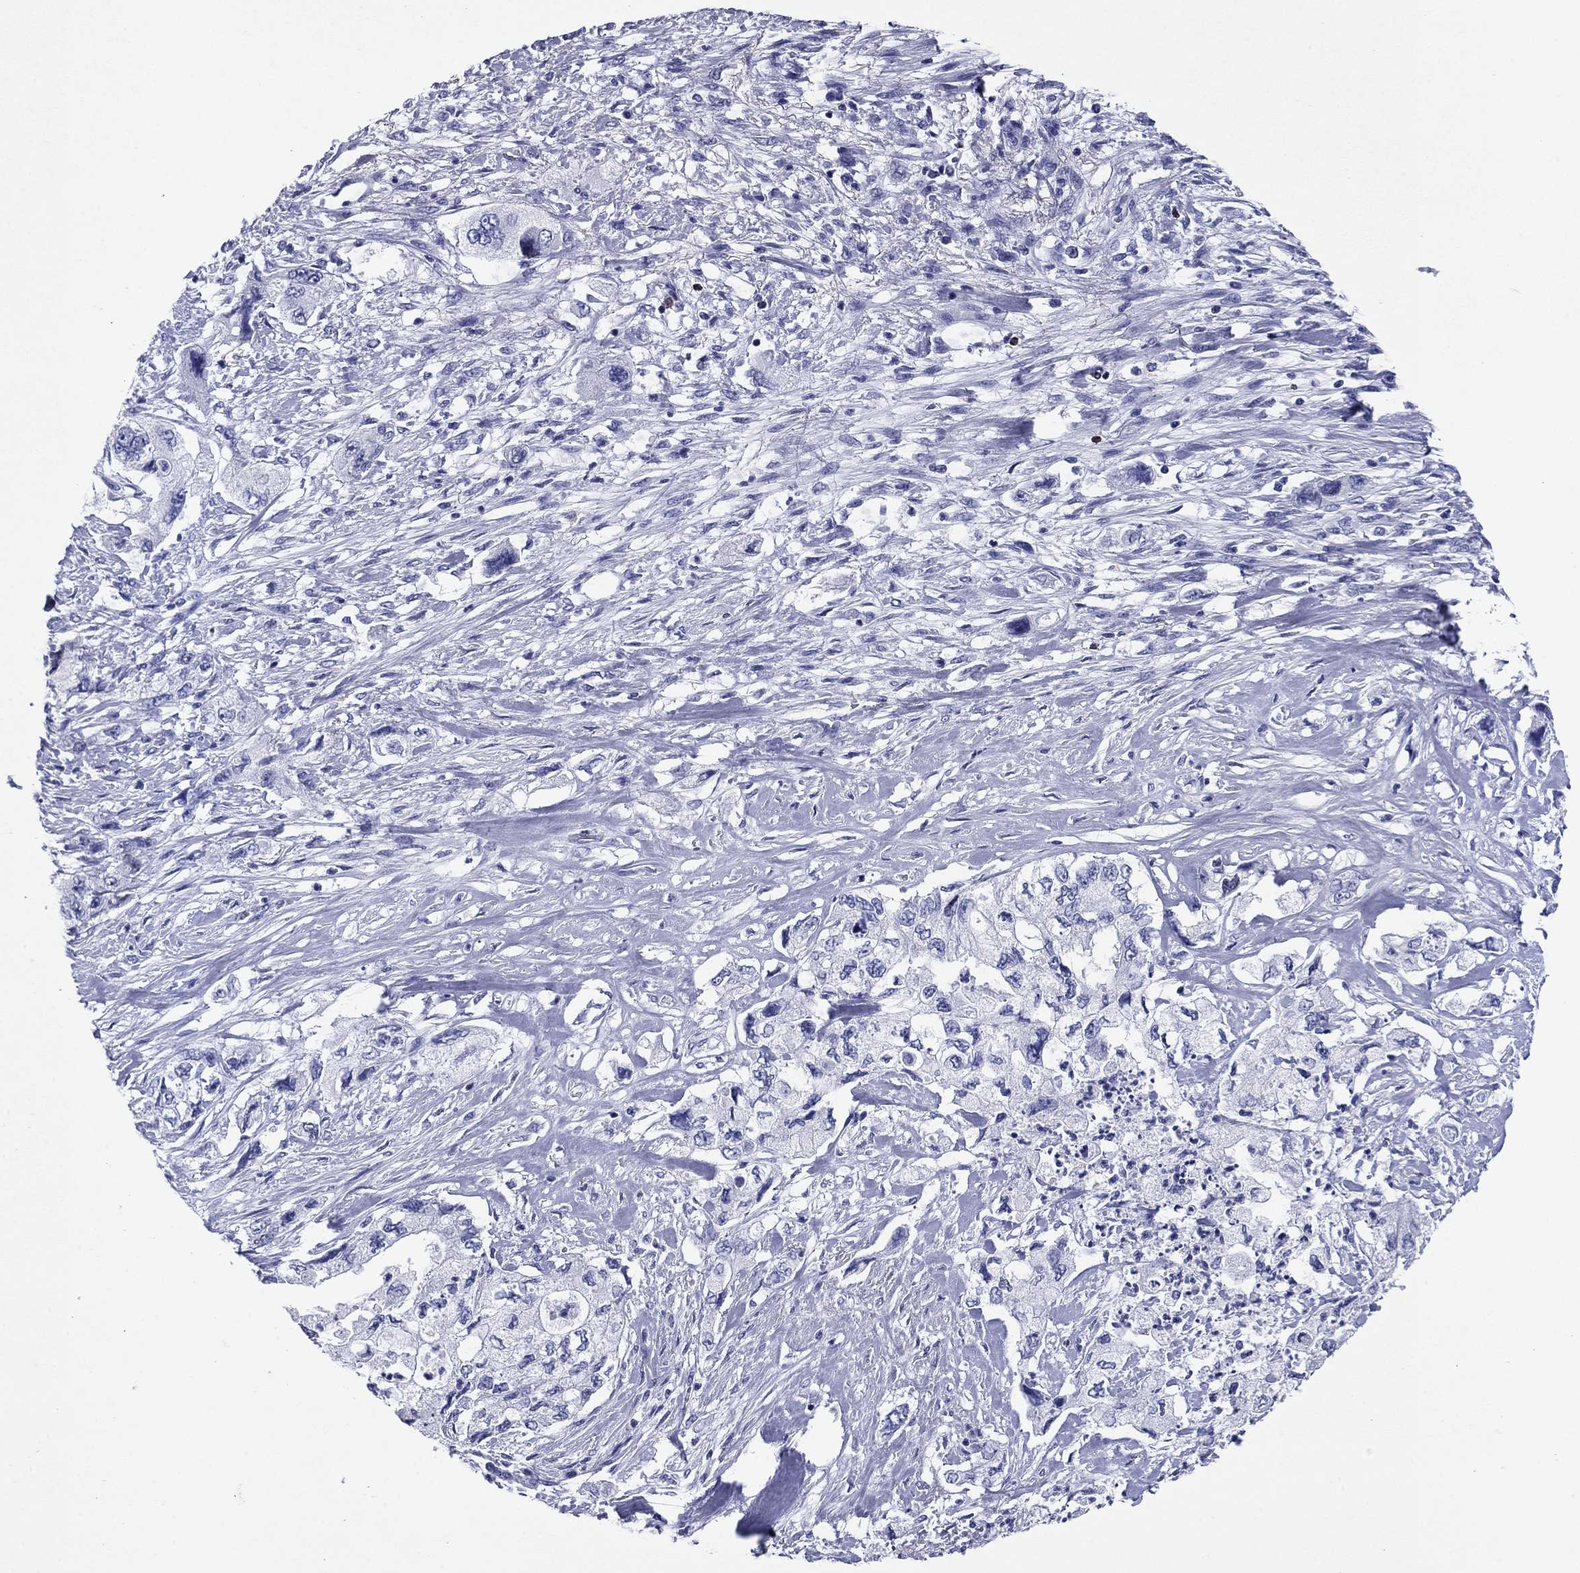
{"staining": {"intensity": "negative", "quantity": "none", "location": "none"}, "tissue": "pancreatic cancer", "cell_type": "Tumor cells", "image_type": "cancer", "snomed": [{"axis": "morphology", "description": "Adenocarcinoma, NOS"}, {"axis": "topography", "description": "Pancreas"}], "caption": "Human pancreatic cancer (adenocarcinoma) stained for a protein using IHC displays no positivity in tumor cells.", "gene": "GZMK", "patient": {"sex": "female", "age": 73}}